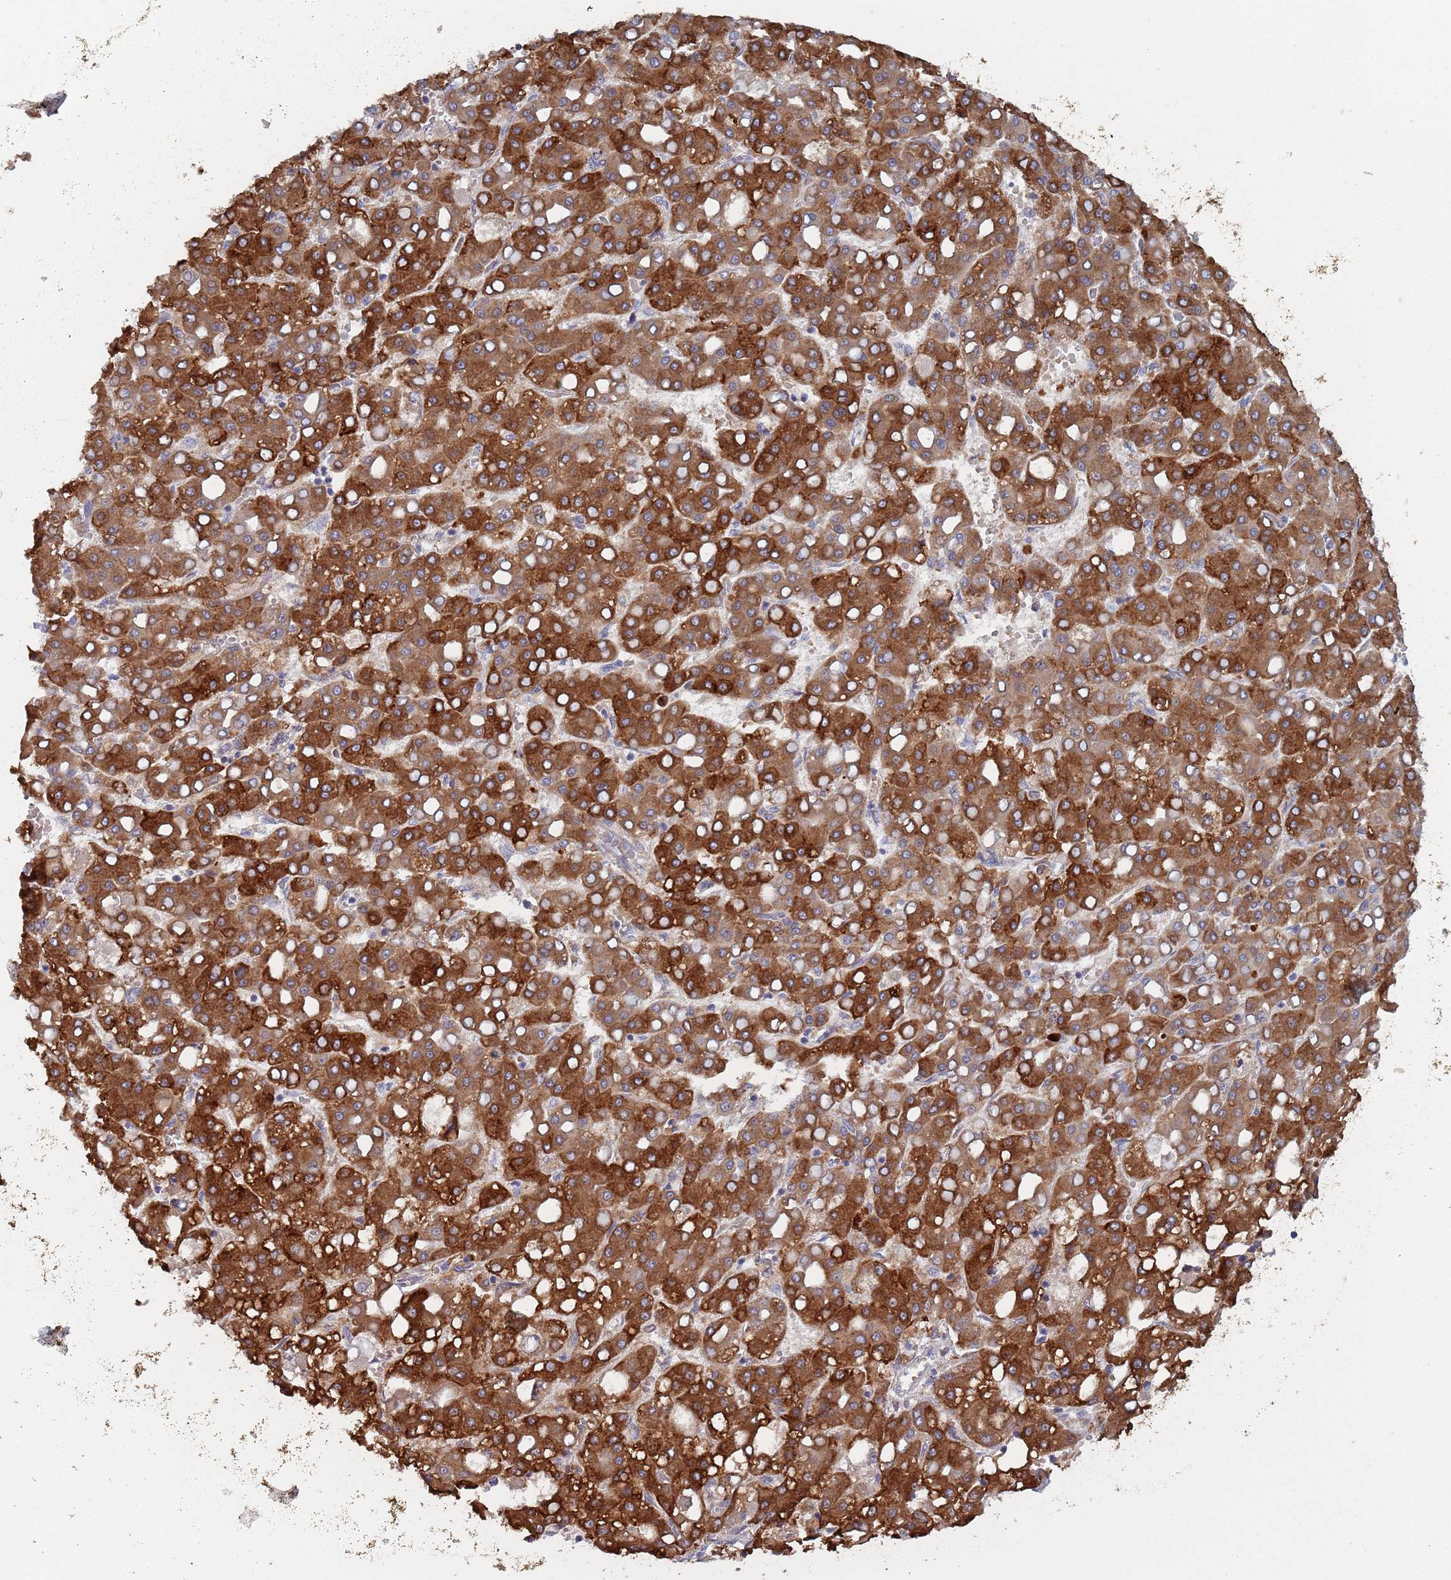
{"staining": {"intensity": "strong", "quantity": ">75%", "location": "cytoplasmic/membranous"}, "tissue": "liver cancer", "cell_type": "Tumor cells", "image_type": "cancer", "snomed": [{"axis": "morphology", "description": "Carcinoma, Hepatocellular, NOS"}, {"axis": "topography", "description": "Liver"}], "caption": "Immunohistochemistry (DAB (3,3'-diaminobenzidine)) staining of human liver cancer (hepatocellular carcinoma) reveals strong cytoplasmic/membranous protein positivity in about >75% of tumor cells.", "gene": "ZNF140", "patient": {"sex": "male", "age": 65}}